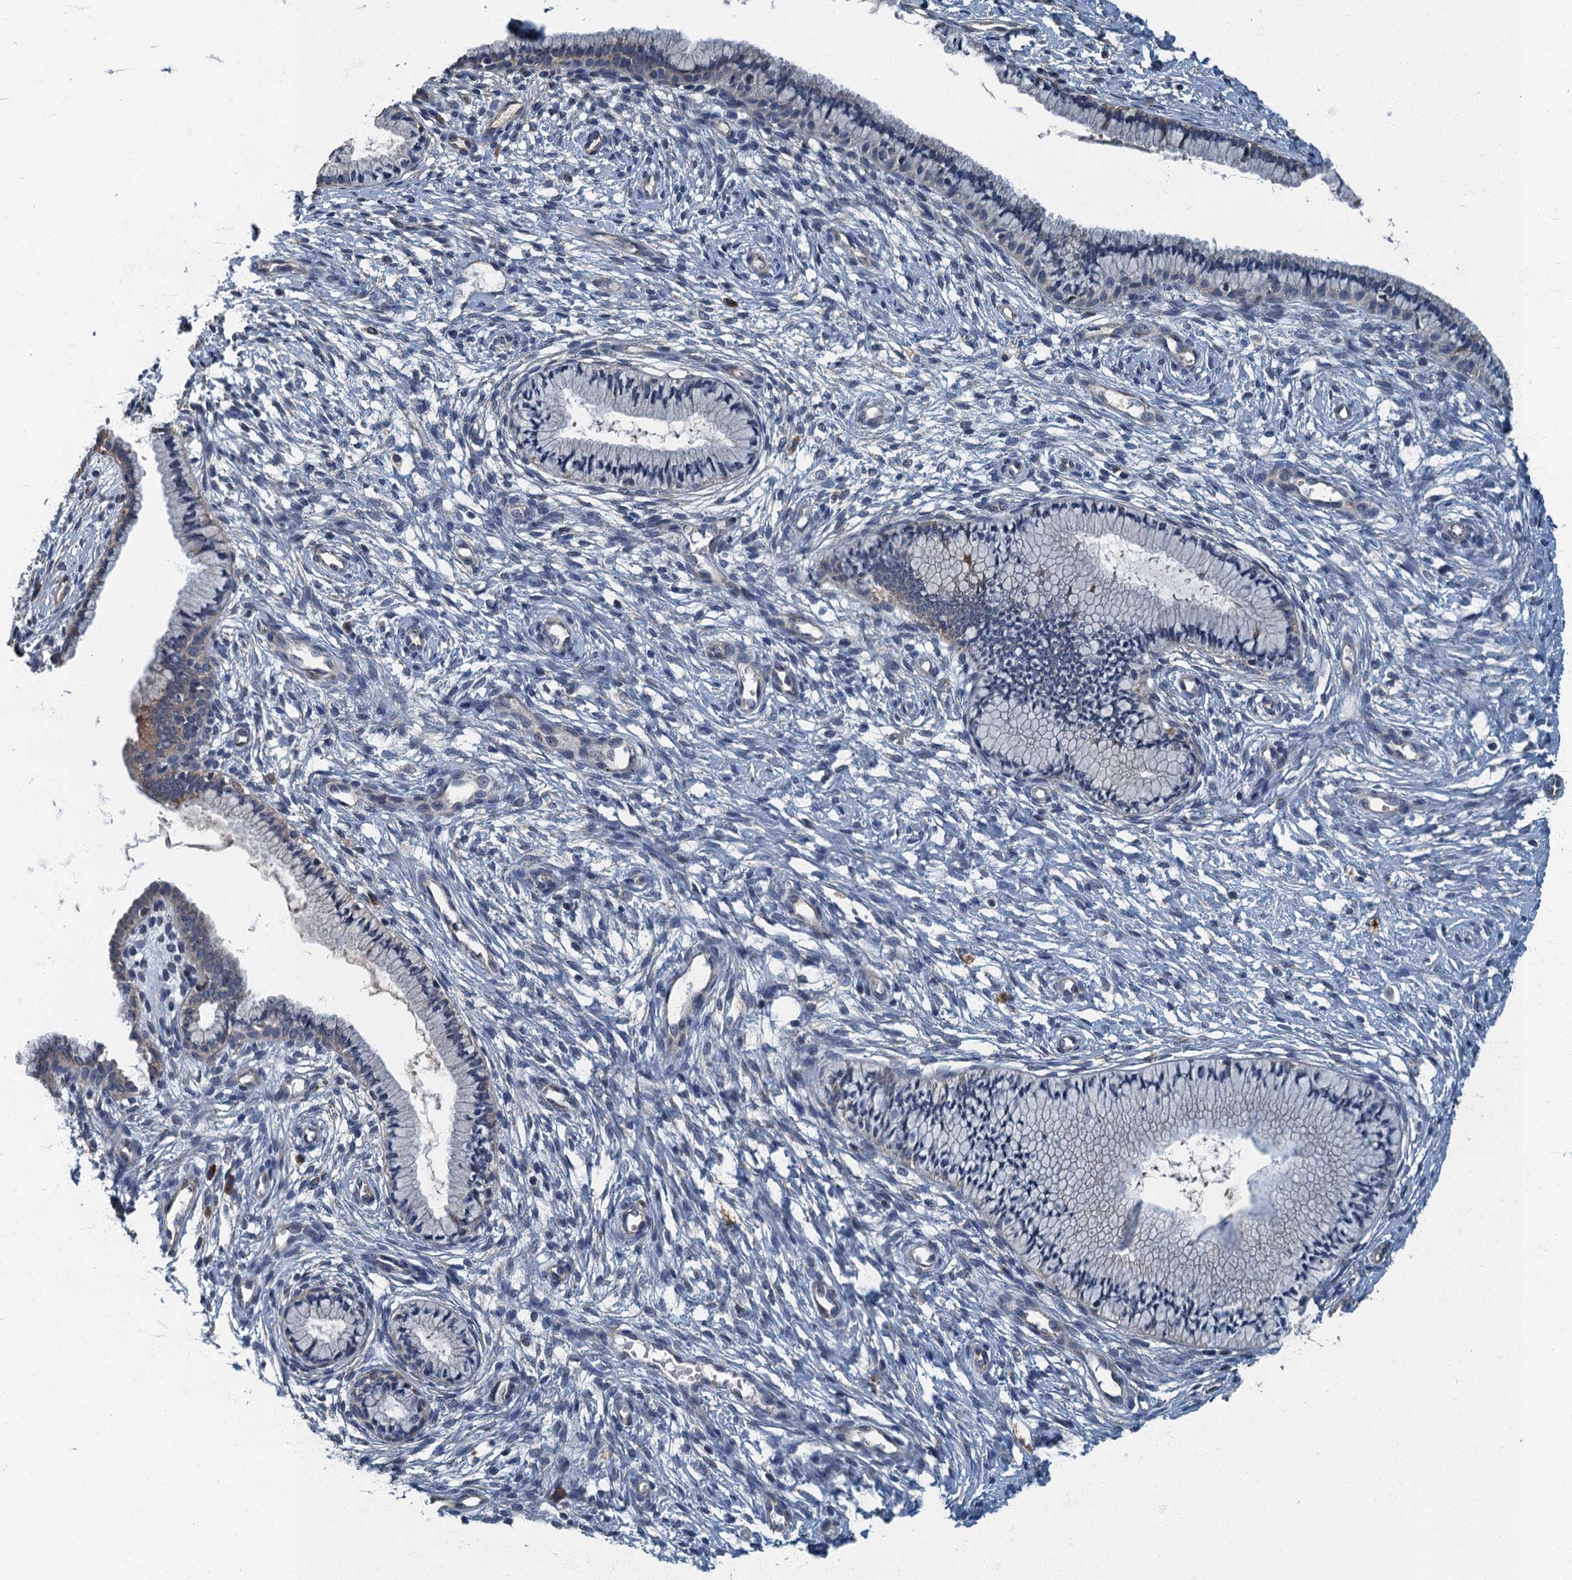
{"staining": {"intensity": "weak", "quantity": "<25%", "location": "cytoplasmic/membranous"}, "tissue": "cervix", "cell_type": "Glandular cells", "image_type": "normal", "snomed": [{"axis": "morphology", "description": "Normal tissue, NOS"}, {"axis": "topography", "description": "Cervix"}], "caption": "Immunohistochemistry (IHC) of normal human cervix reveals no expression in glandular cells. (Brightfield microscopy of DAB immunohistochemistry at high magnification).", "gene": "DDX49", "patient": {"sex": "female", "age": 36}}